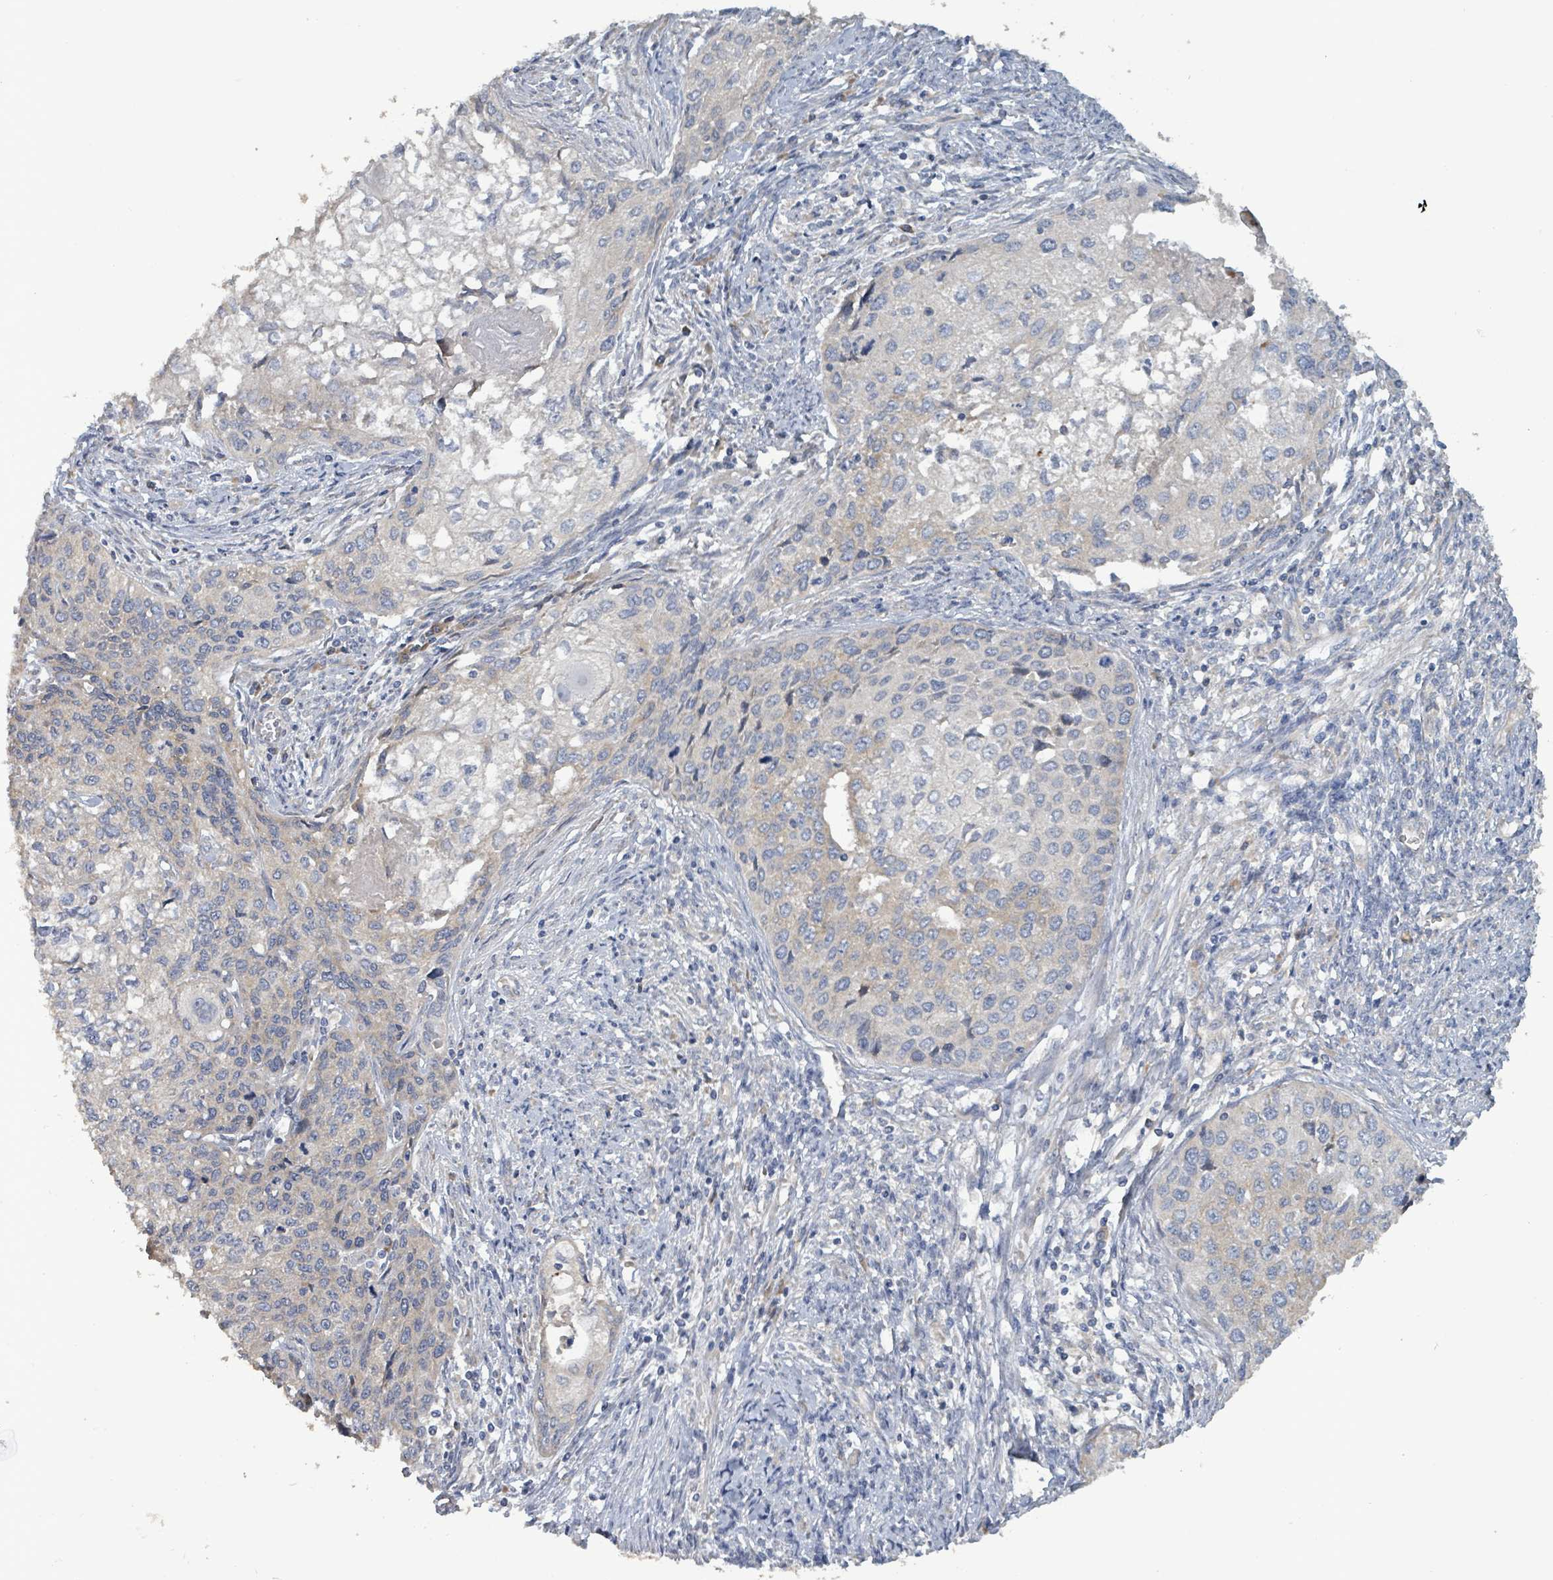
{"staining": {"intensity": "weak", "quantity": "<25%", "location": "cytoplasmic/membranous"}, "tissue": "cervical cancer", "cell_type": "Tumor cells", "image_type": "cancer", "snomed": [{"axis": "morphology", "description": "Squamous cell carcinoma, NOS"}, {"axis": "topography", "description": "Cervix"}], "caption": "Squamous cell carcinoma (cervical) was stained to show a protein in brown. There is no significant positivity in tumor cells.", "gene": "RPL32", "patient": {"sex": "female", "age": 67}}